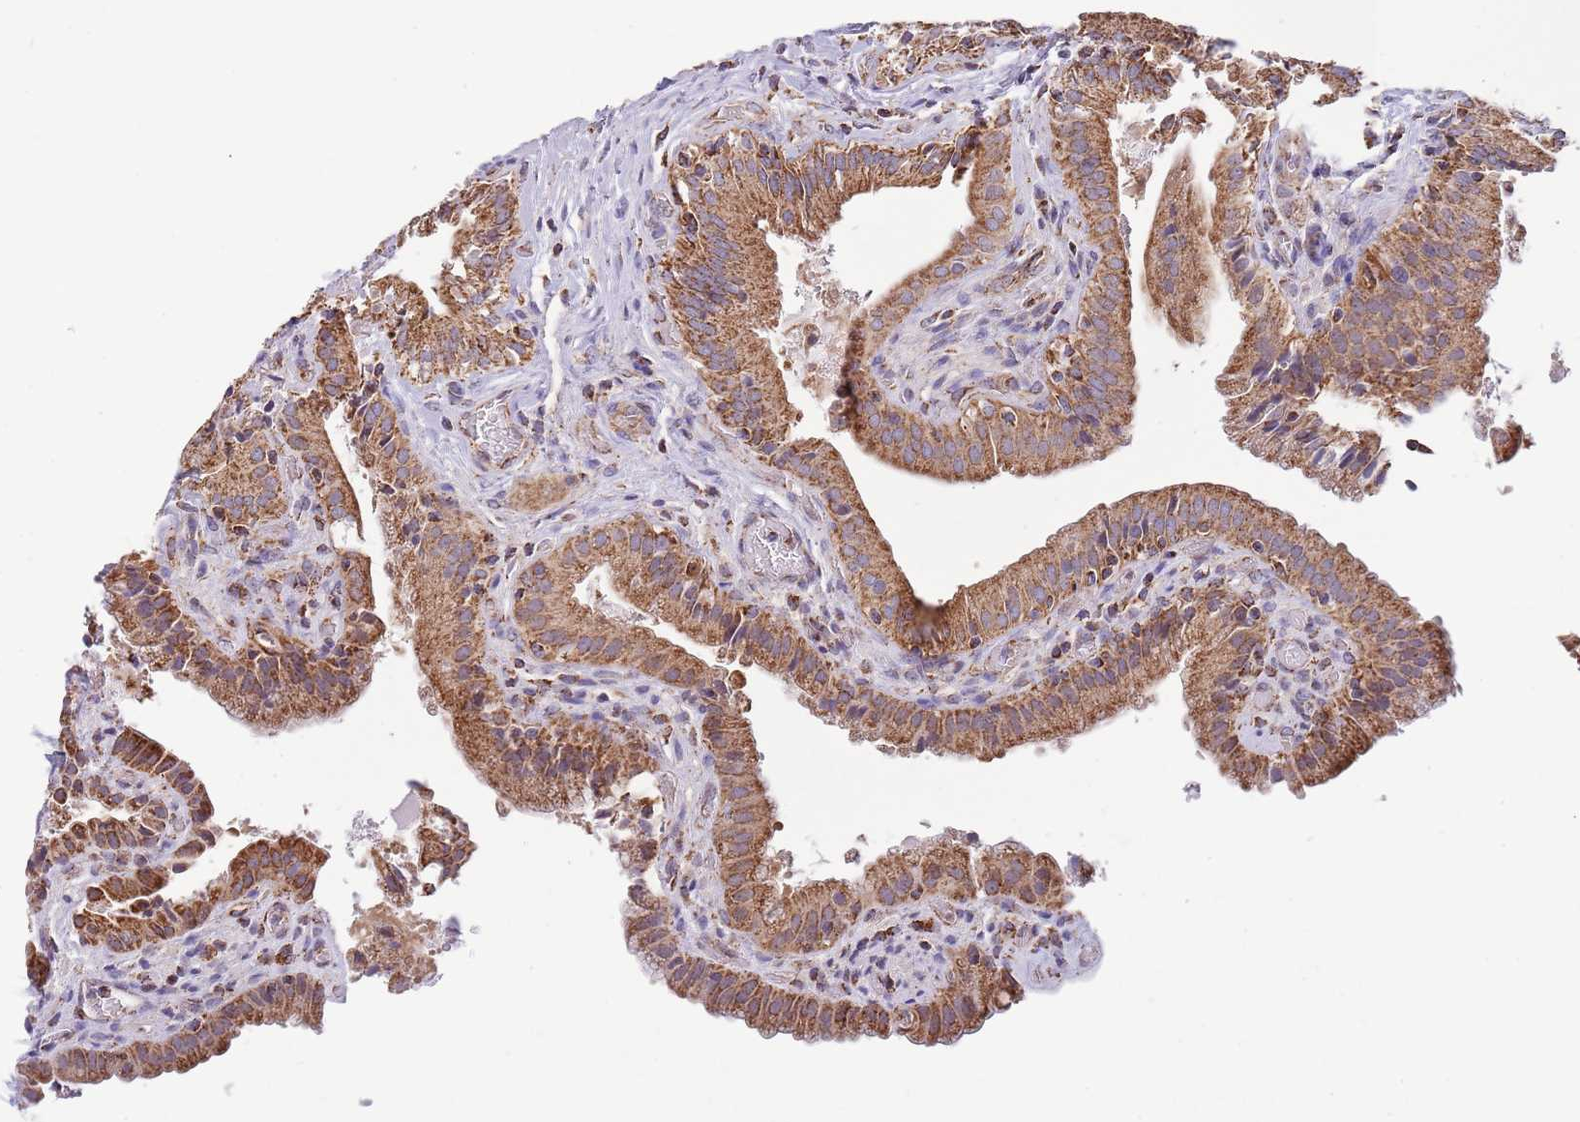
{"staining": {"intensity": "strong", "quantity": ">75%", "location": "cytoplasmic/membranous"}, "tissue": "gallbladder", "cell_type": "Glandular cells", "image_type": "normal", "snomed": [{"axis": "morphology", "description": "Normal tissue, NOS"}, {"axis": "topography", "description": "Gallbladder"}], "caption": "High-magnification brightfield microscopy of benign gallbladder stained with DAB (3,3'-diaminobenzidine) (brown) and counterstained with hematoxylin (blue). glandular cells exhibit strong cytoplasmic/membranous staining is seen in approximately>75% of cells. (brown staining indicates protein expression, while blue staining denotes nuclei).", "gene": "VPS16", "patient": {"sex": "male", "age": 24}}